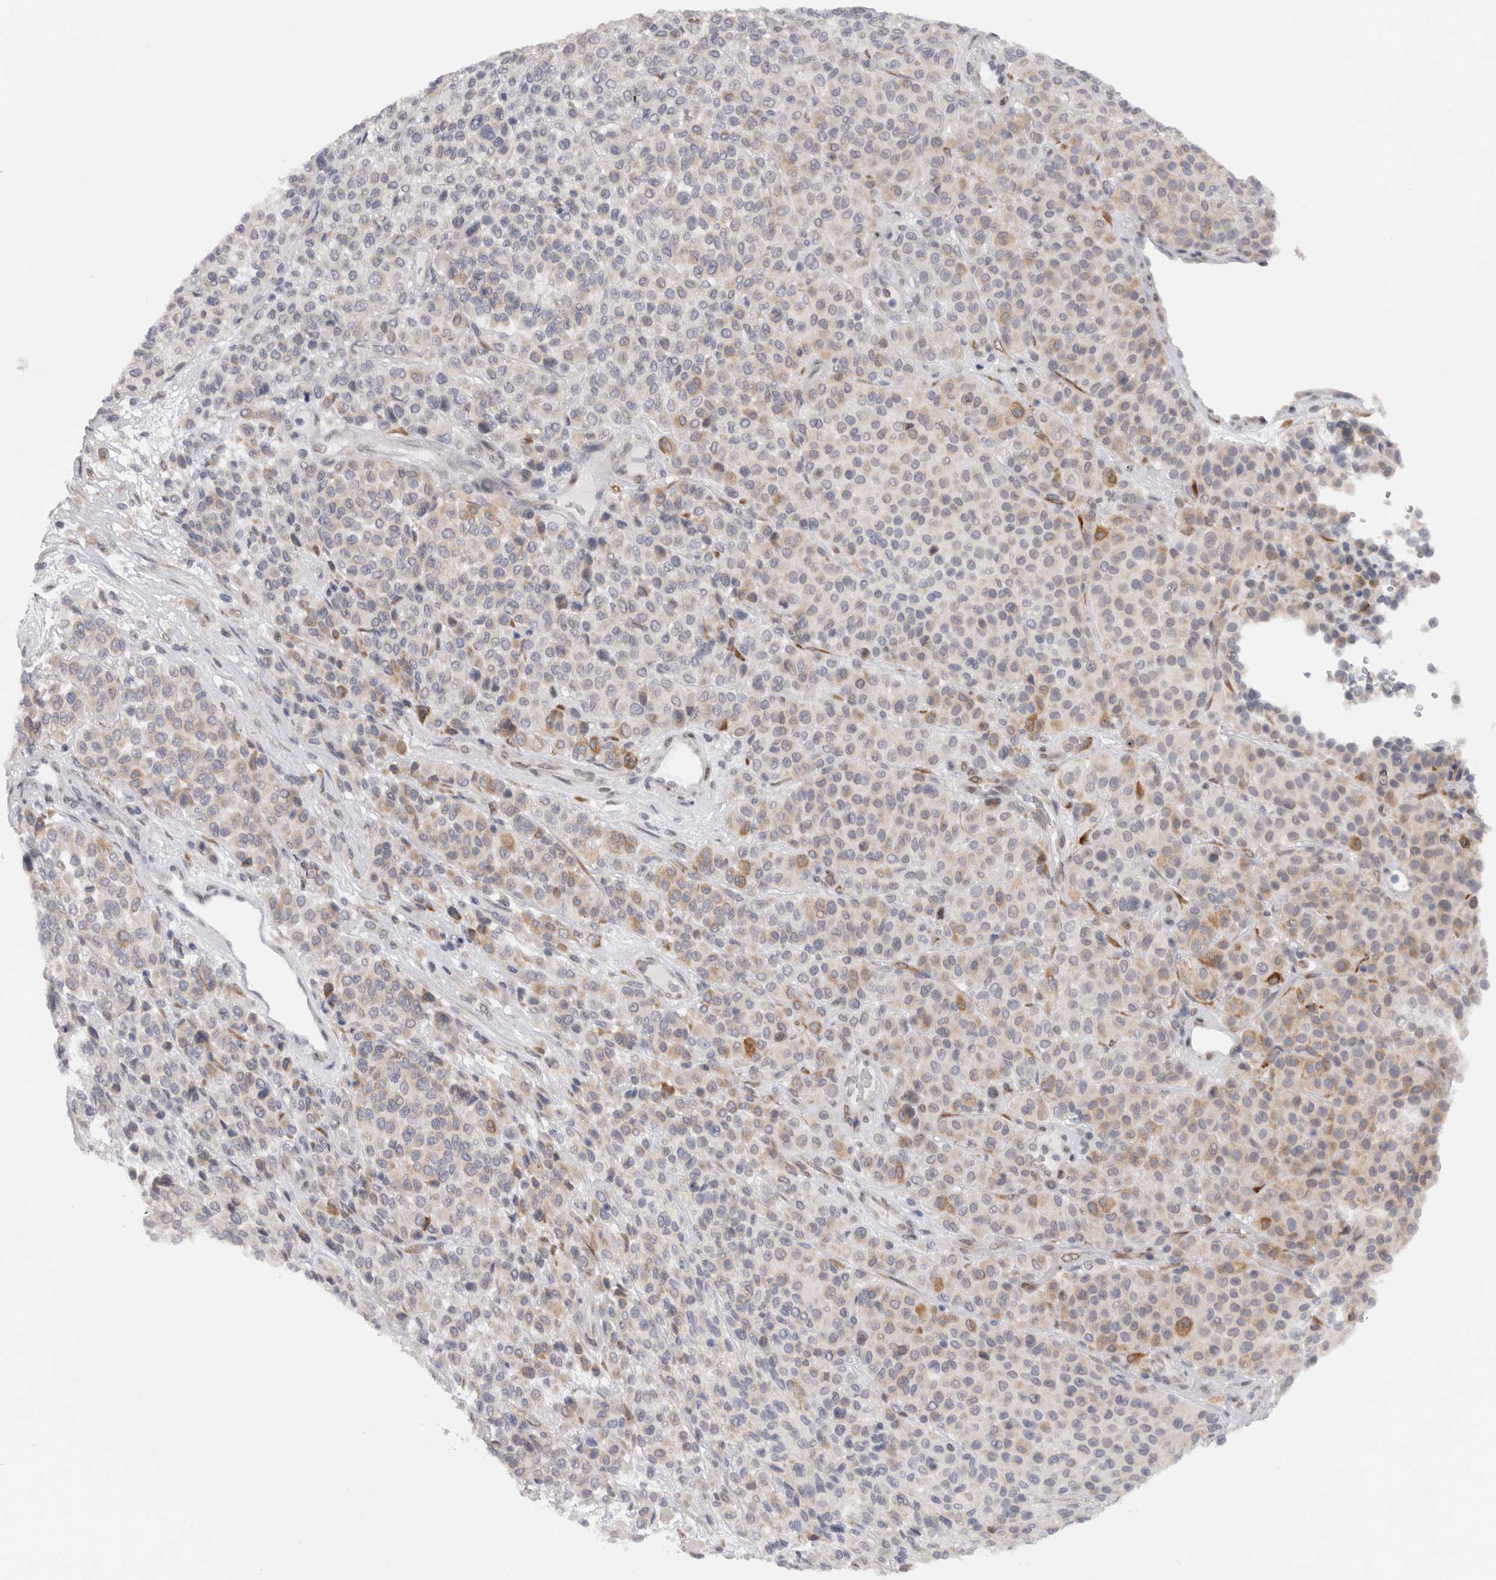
{"staining": {"intensity": "weak", "quantity": "<25%", "location": "cytoplasmic/membranous"}, "tissue": "melanoma", "cell_type": "Tumor cells", "image_type": "cancer", "snomed": [{"axis": "morphology", "description": "Malignant melanoma, Metastatic site"}, {"axis": "topography", "description": "Pancreas"}], "caption": "IHC photomicrograph of human melanoma stained for a protein (brown), which reveals no positivity in tumor cells.", "gene": "VCPIP1", "patient": {"sex": "female", "age": 30}}